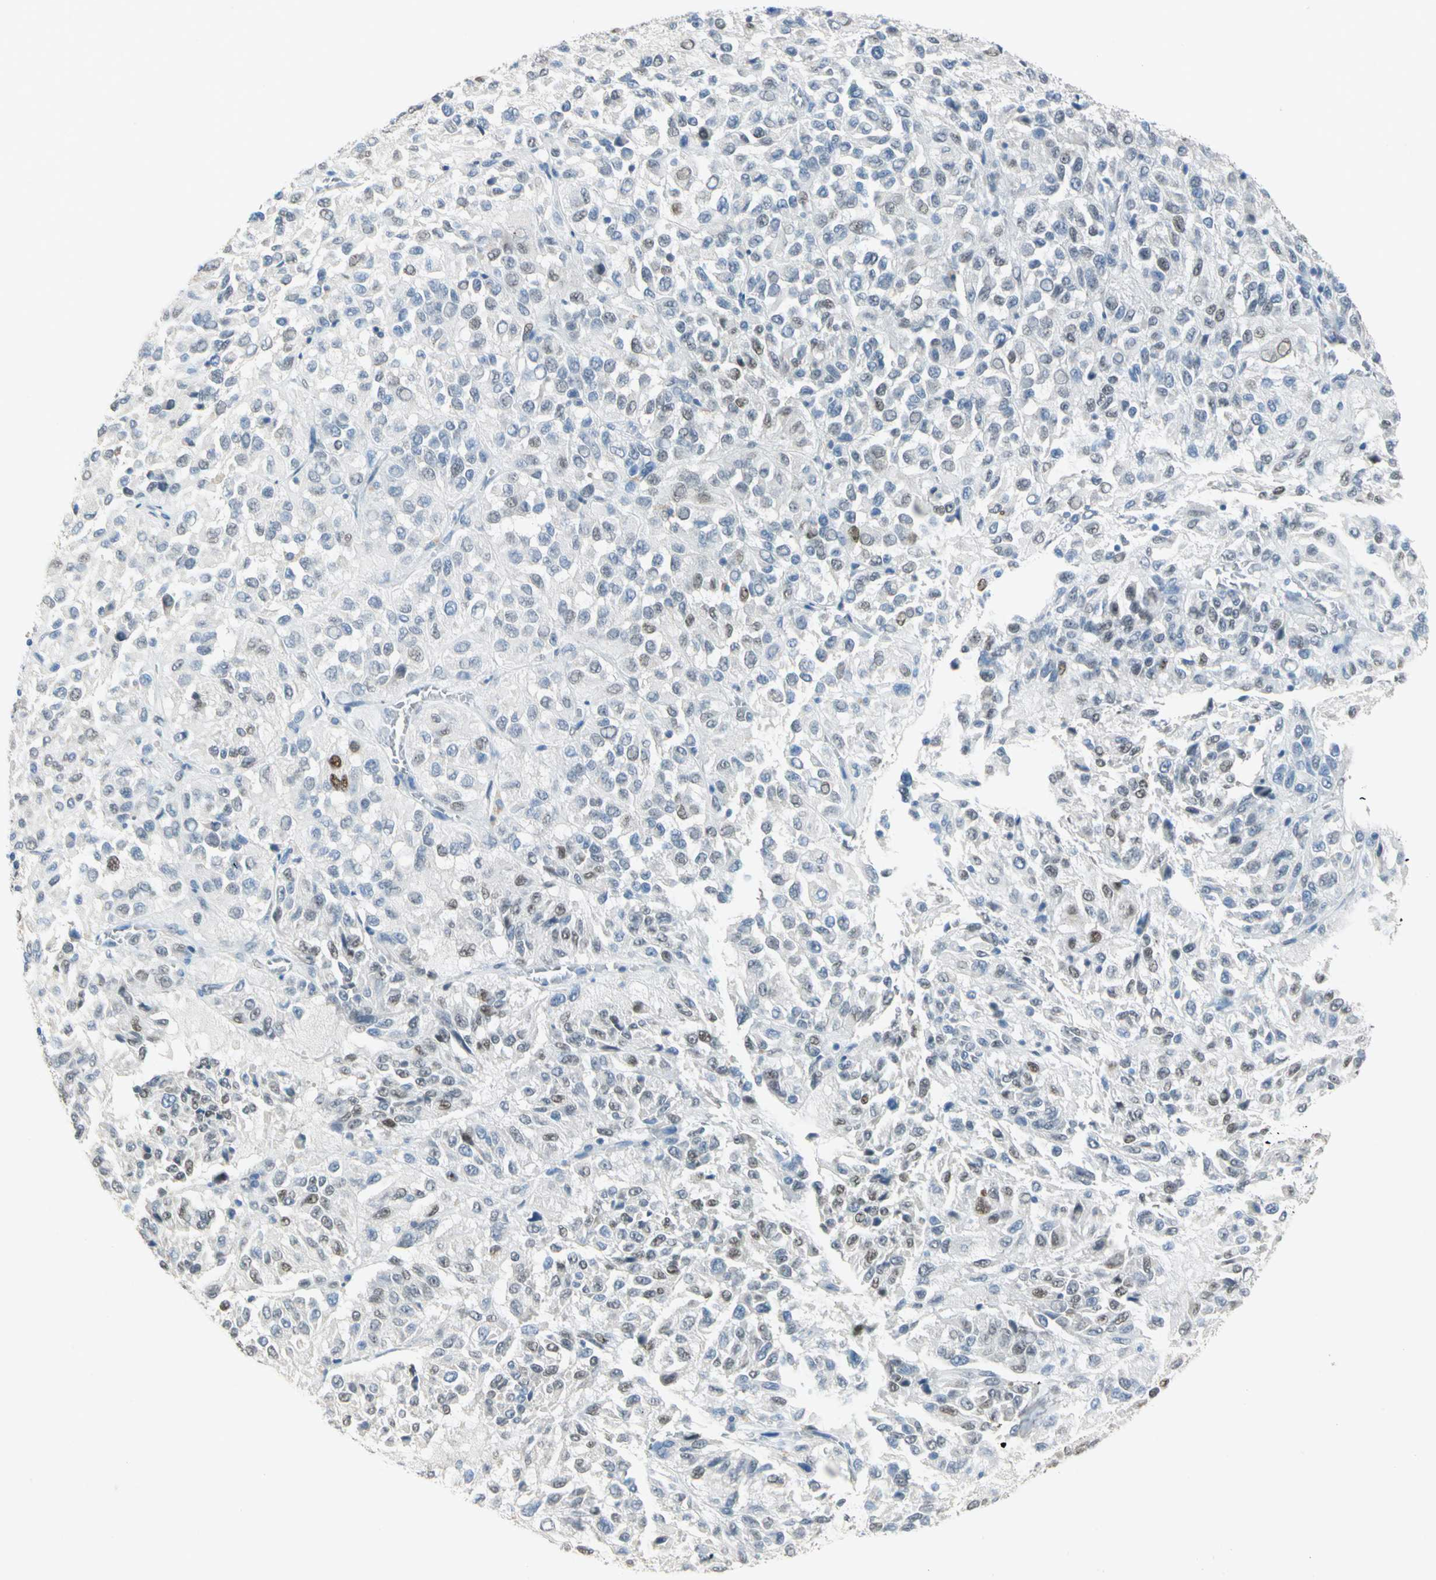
{"staining": {"intensity": "moderate", "quantity": "25%-75%", "location": "nuclear"}, "tissue": "melanoma", "cell_type": "Tumor cells", "image_type": "cancer", "snomed": [{"axis": "morphology", "description": "Malignant melanoma, Metastatic site"}, {"axis": "topography", "description": "Lung"}], "caption": "Malignant melanoma (metastatic site) stained with a brown dye displays moderate nuclear positive positivity in approximately 25%-75% of tumor cells.", "gene": "NAB2", "patient": {"sex": "male", "age": 64}}